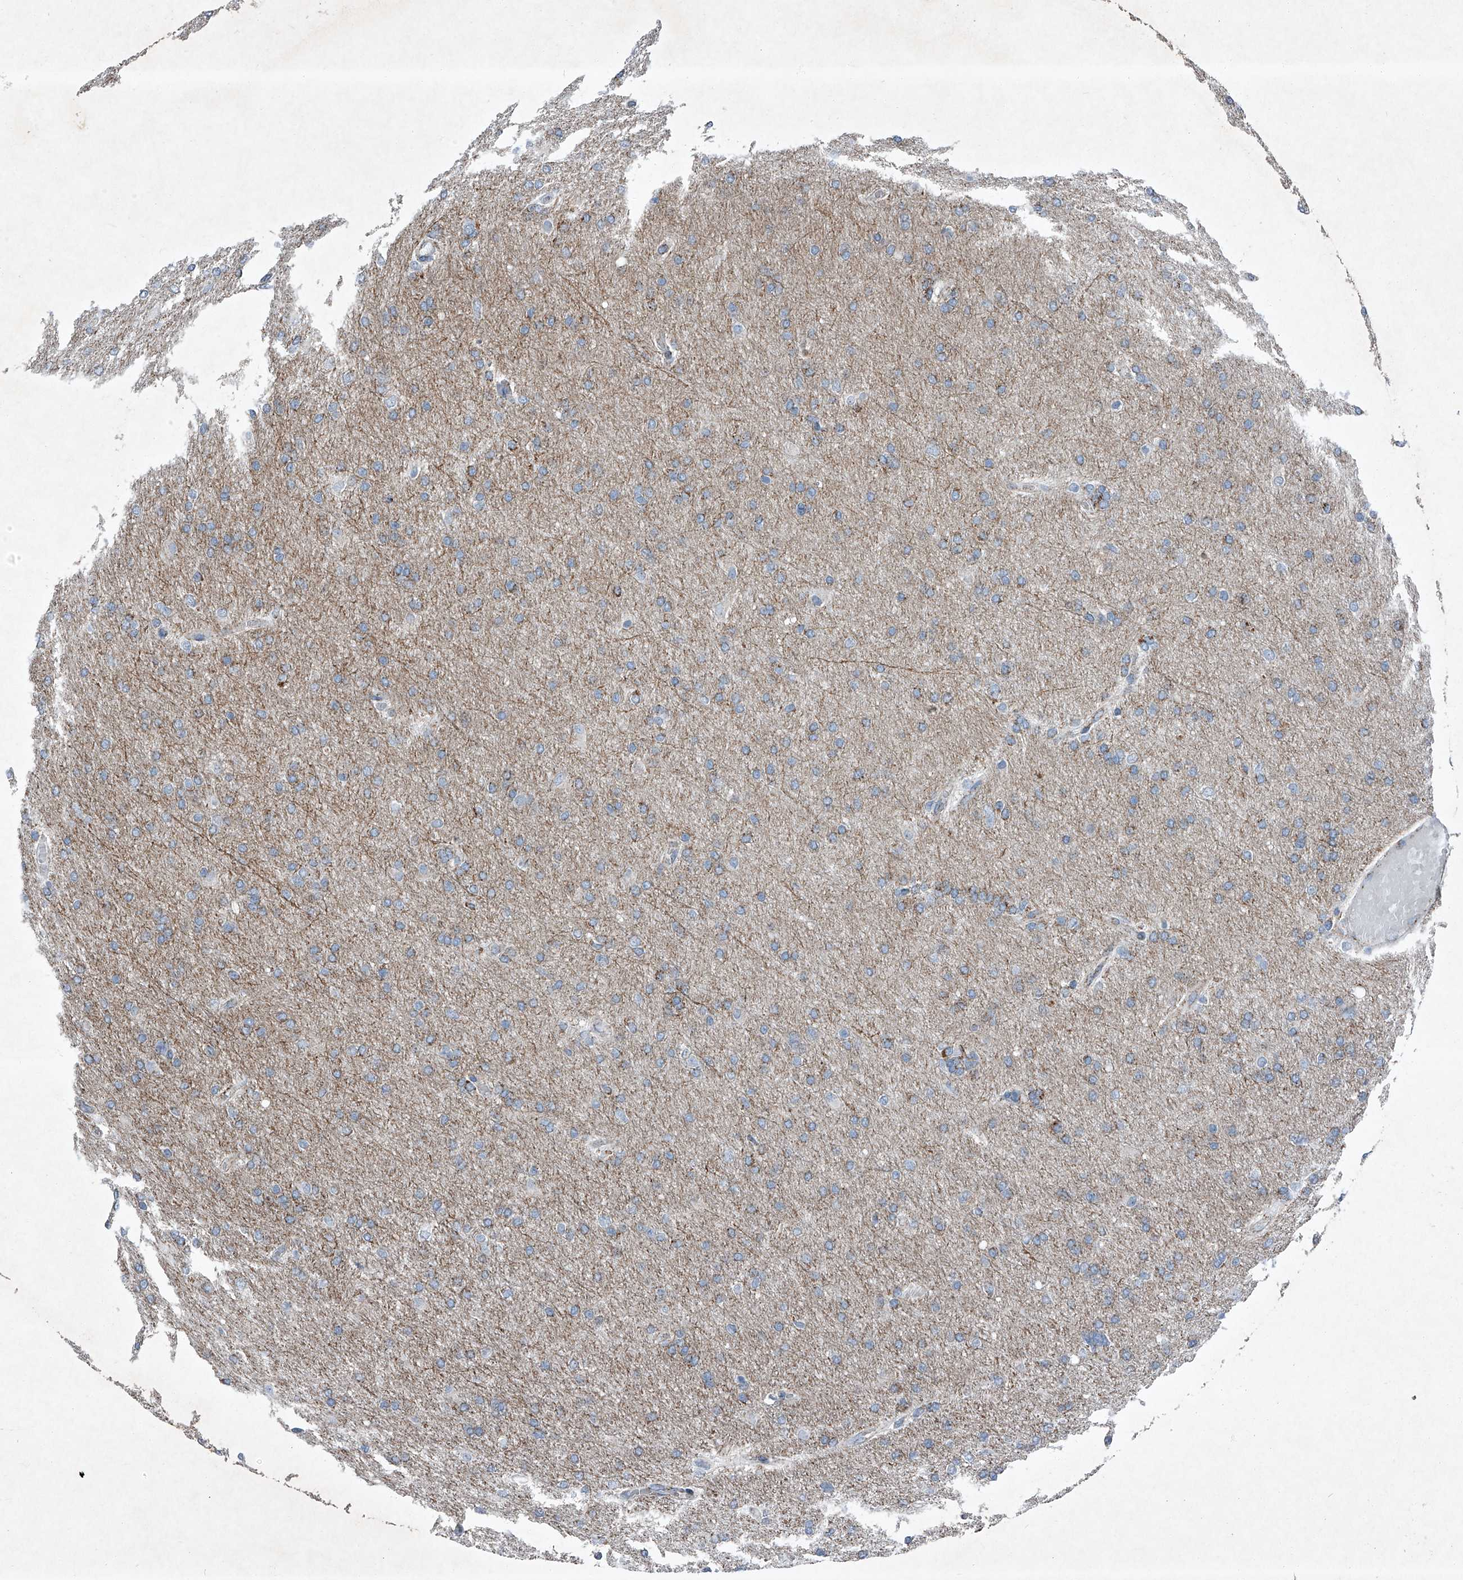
{"staining": {"intensity": "weak", "quantity": "25%-75%", "location": "cytoplasmic/membranous"}, "tissue": "glioma", "cell_type": "Tumor cells", "image_type": "cancer", "snomed": [{"axis": "morphology", "description": "Glioma, malignant, High grade"}, {"axis": "topography", "description": "Cerebral cortex"}], "caption": "IHC histopathology image of human glioma stained for a protein (brown), which exhibits low levels of weak cytoplasmic/membranous expression in approximately 25%-75% of tumor cells.", "gene": "CHRNA7", "patient": {"sex": "female", "age": 36}}